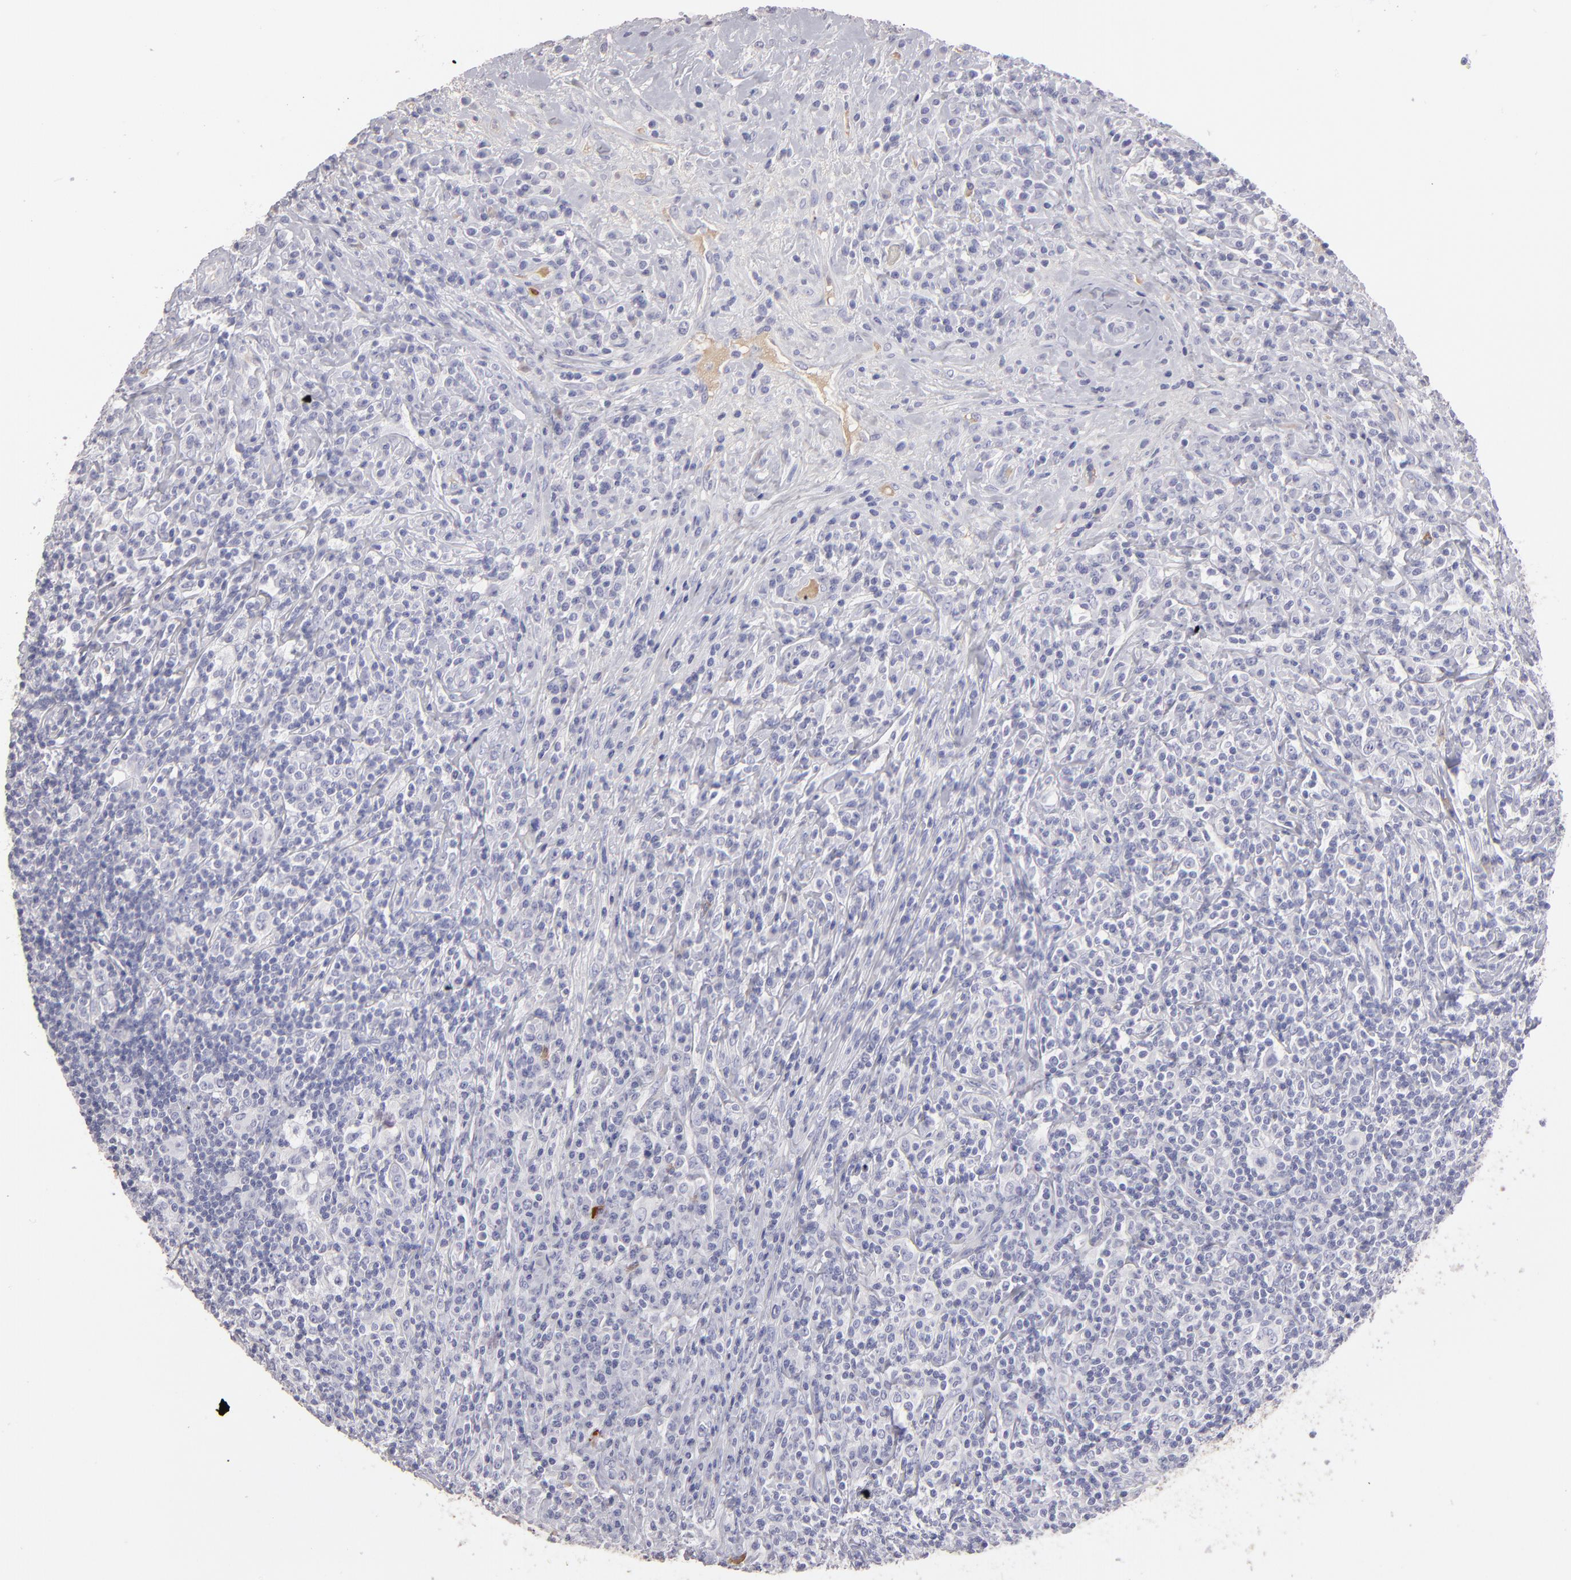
{"staining": {"intensity": "negative", "quantity": "none", "location": "none"}, "tissue": "lymphoma", "cell_type": "Tumor cells", "image_type": "cancer", "snomed": [{"axis": "morphology", "description": "Hodgkin's disease, NOS"}, {"axis": "topography", "description": "Lymph node"}], "caption": "Hodgkin's disease was stained to show a protein in brown. There is no significant staining in tumor cells.", "gene": "ABCC4", "patient": {"sex": "female", "age": 25}}